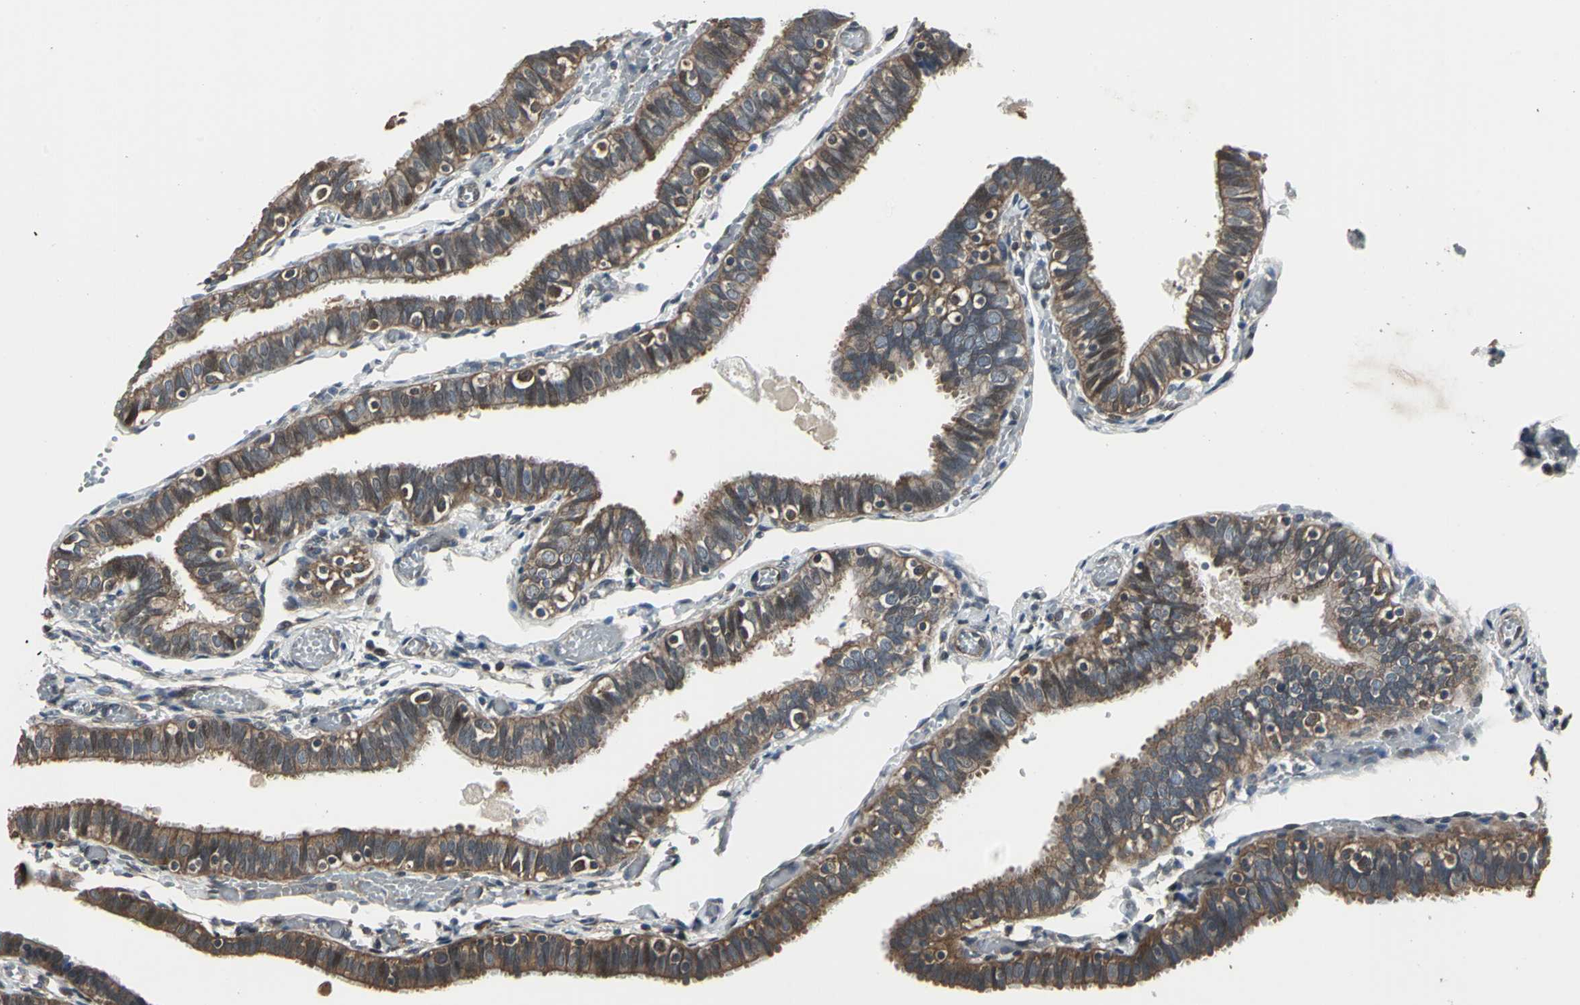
{"staining": {"intensity": "moderate", "quantity": ">75%", "location": "cytoplasmic/membranous"}, "tissue": "fallopian tube", "cell_type": "Glandular cells", "image_type": "normal", "snomed": [{"axis": "morphology", "description": "Normal tissue, NOS"}, {"axis": "topography", "description": "Fallopian tube"}], "caption": "An IHC histopathology image of unremarkable tissue is shown. Protein staining in brown labels moderate cytoplasmic/membranous positivity in fallopian tube within glandular cells. The protein of interest is stained brown, and the nuclei are stained in blue (DAB (3,3'-diaminobenzidine) IHC with brightfield microscopy, high magnification).", "gene": "PFDN1", "patient": {"sex": "female", "age": 46}}